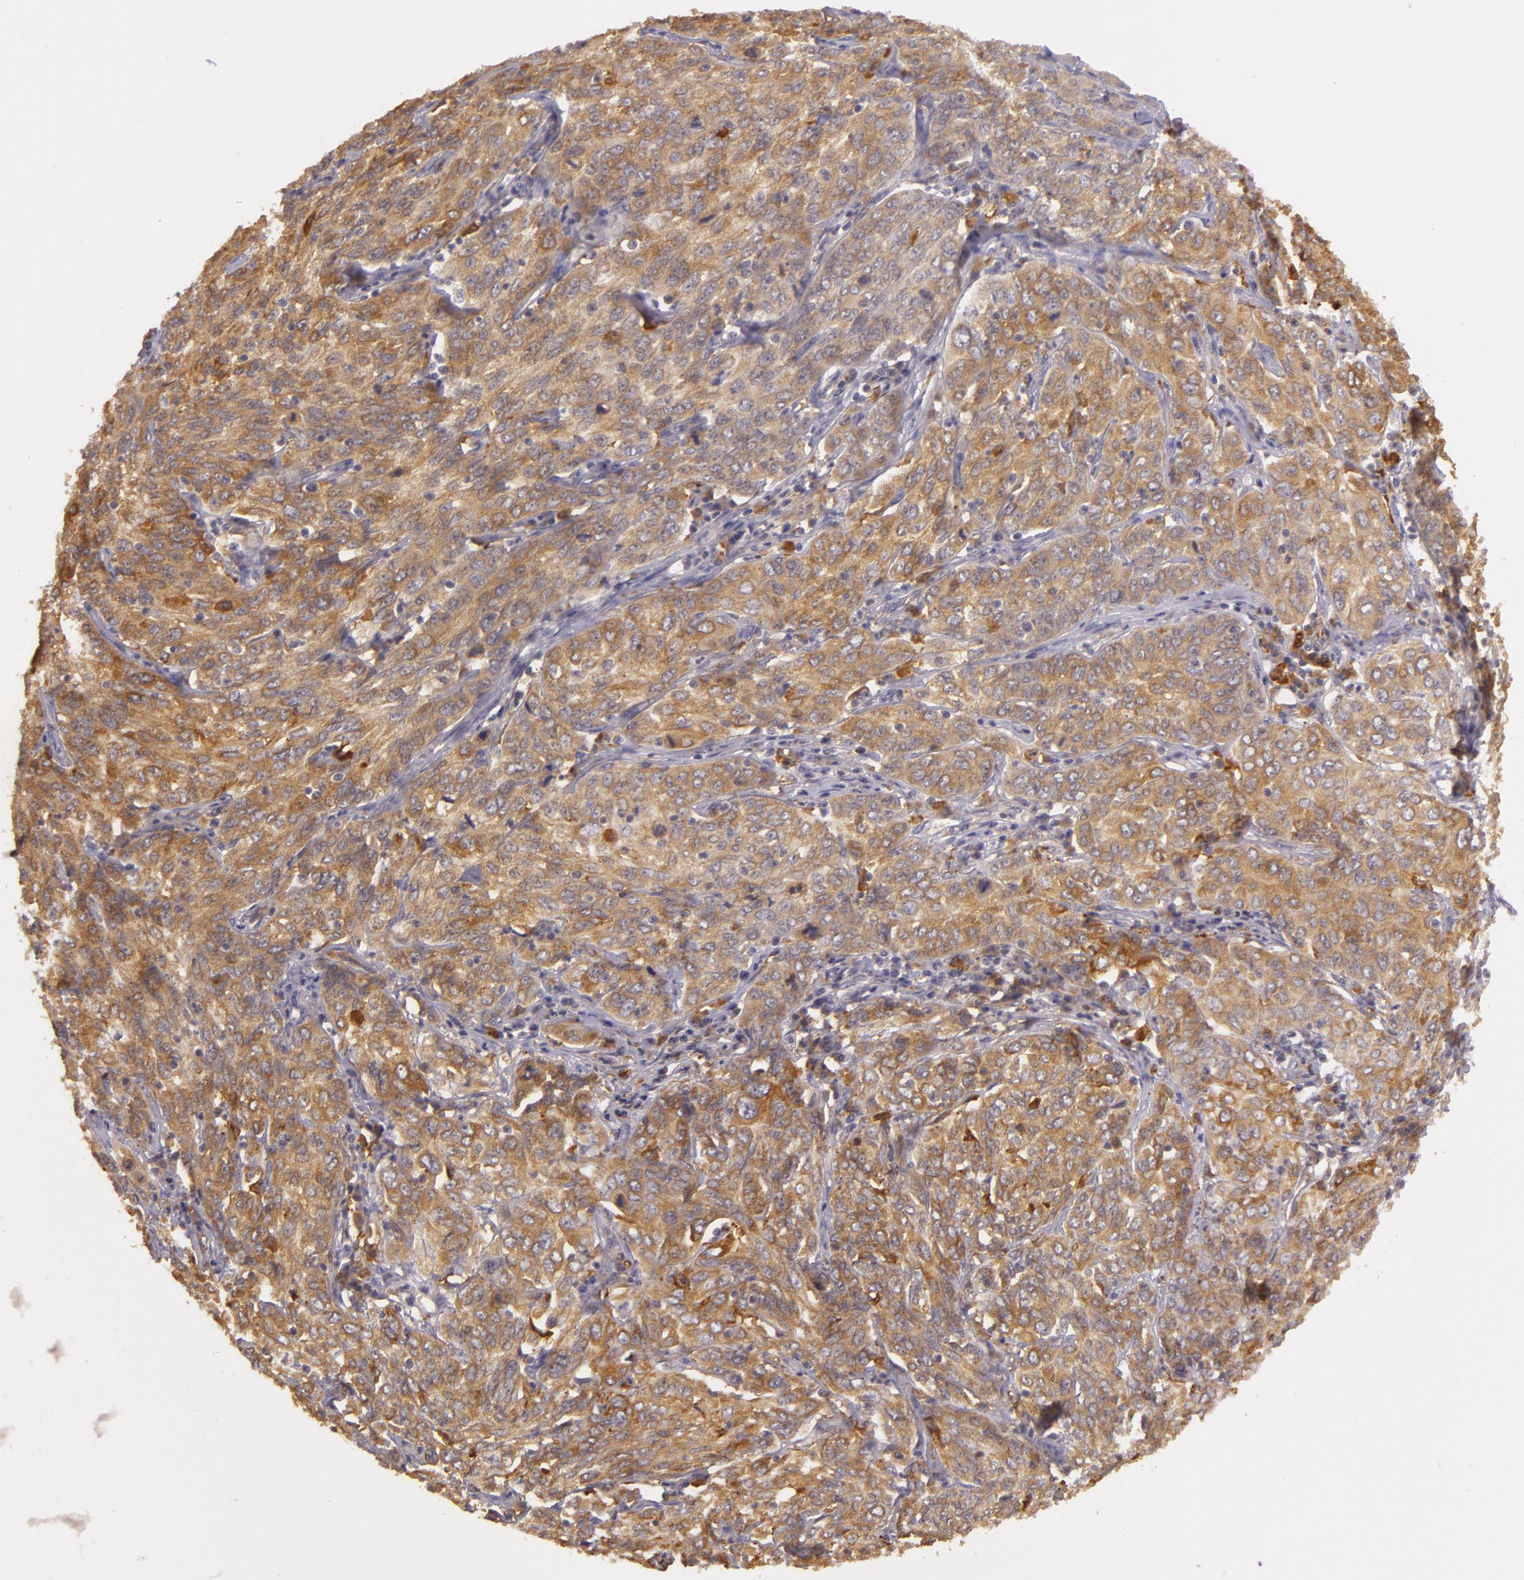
{"staining": {"intensity": "moderate", "quantity": ">75%", "location": "cytoplasmic/membranous"}, "tissue": "cervical cancer", "cell_type": "Tumor cells", "image_type": "cancer", "snomed": [{"axis": "morphology", "description": "Squamous cell carcinoma, NOS"}, {"axis": "topography", "description": "Cervix"}], "caption": "Brown immunohistochemical staining in cervical cancer displays moderate cytoplasmic/membranous expression in about >75% of tumor cells. The protein is stained brown, and the nuclei are stained in blue (DAB IHC with brightfield microscopy, high magnification).", "gene": "PPP1R3F", "patient": {"sex": "female", "age": 38}}